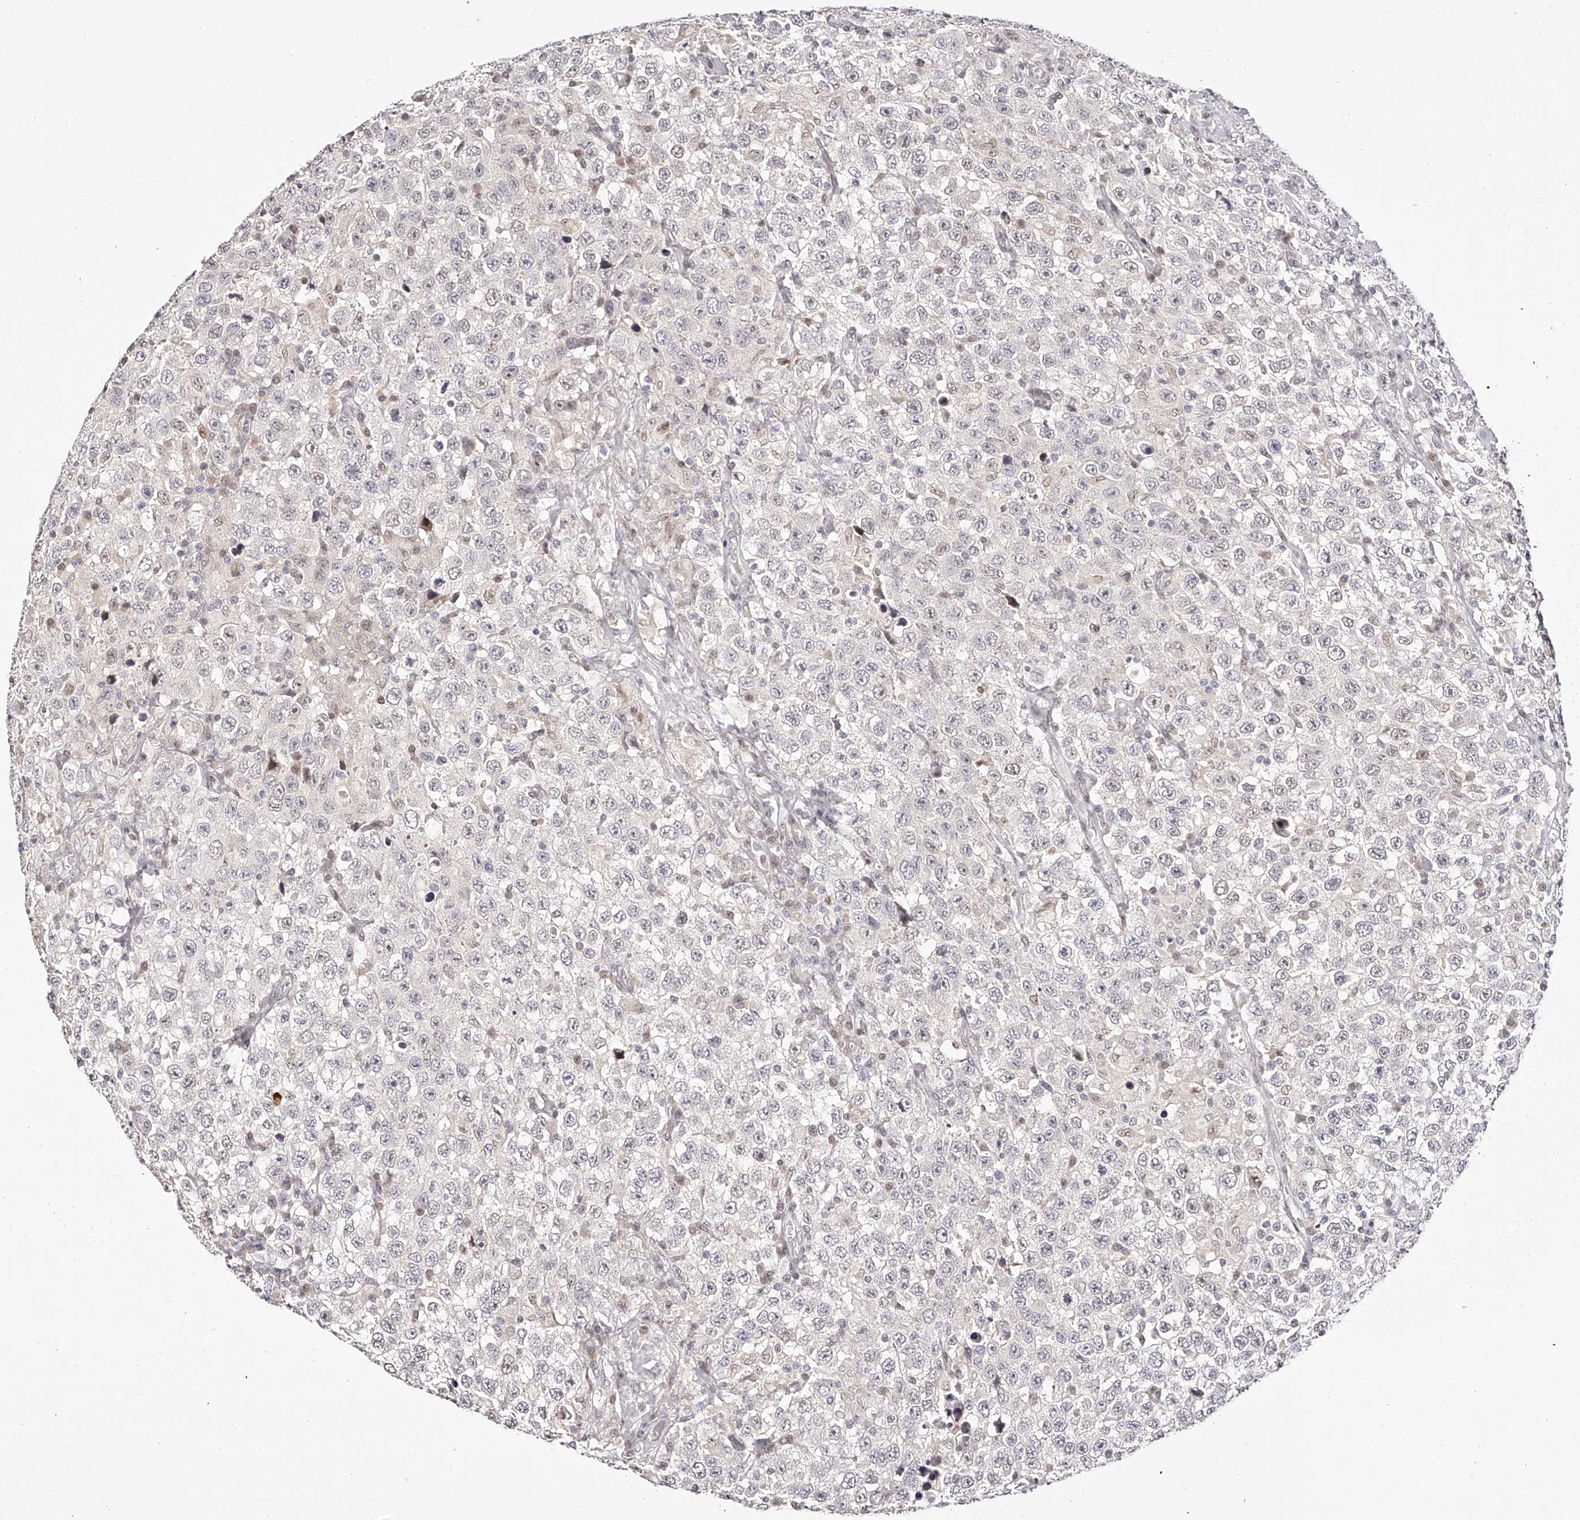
{"staining": {"intensity": "negative", "quantity": "none", "location": "none"}, "tissue": "testis cancer", "cell_type": "Tumor cells", "image_type": "cancer", "snomed": [{"axis": "morphology", "description": "Seminoma, NOS"}, {"axis": "topography", "description": "Testis"}], "caption": "Image shows no protein expression in tumor cells of testis seminoma tissue.", "gene": "USF3", "patient": {"sex": "male", "age": 41}}